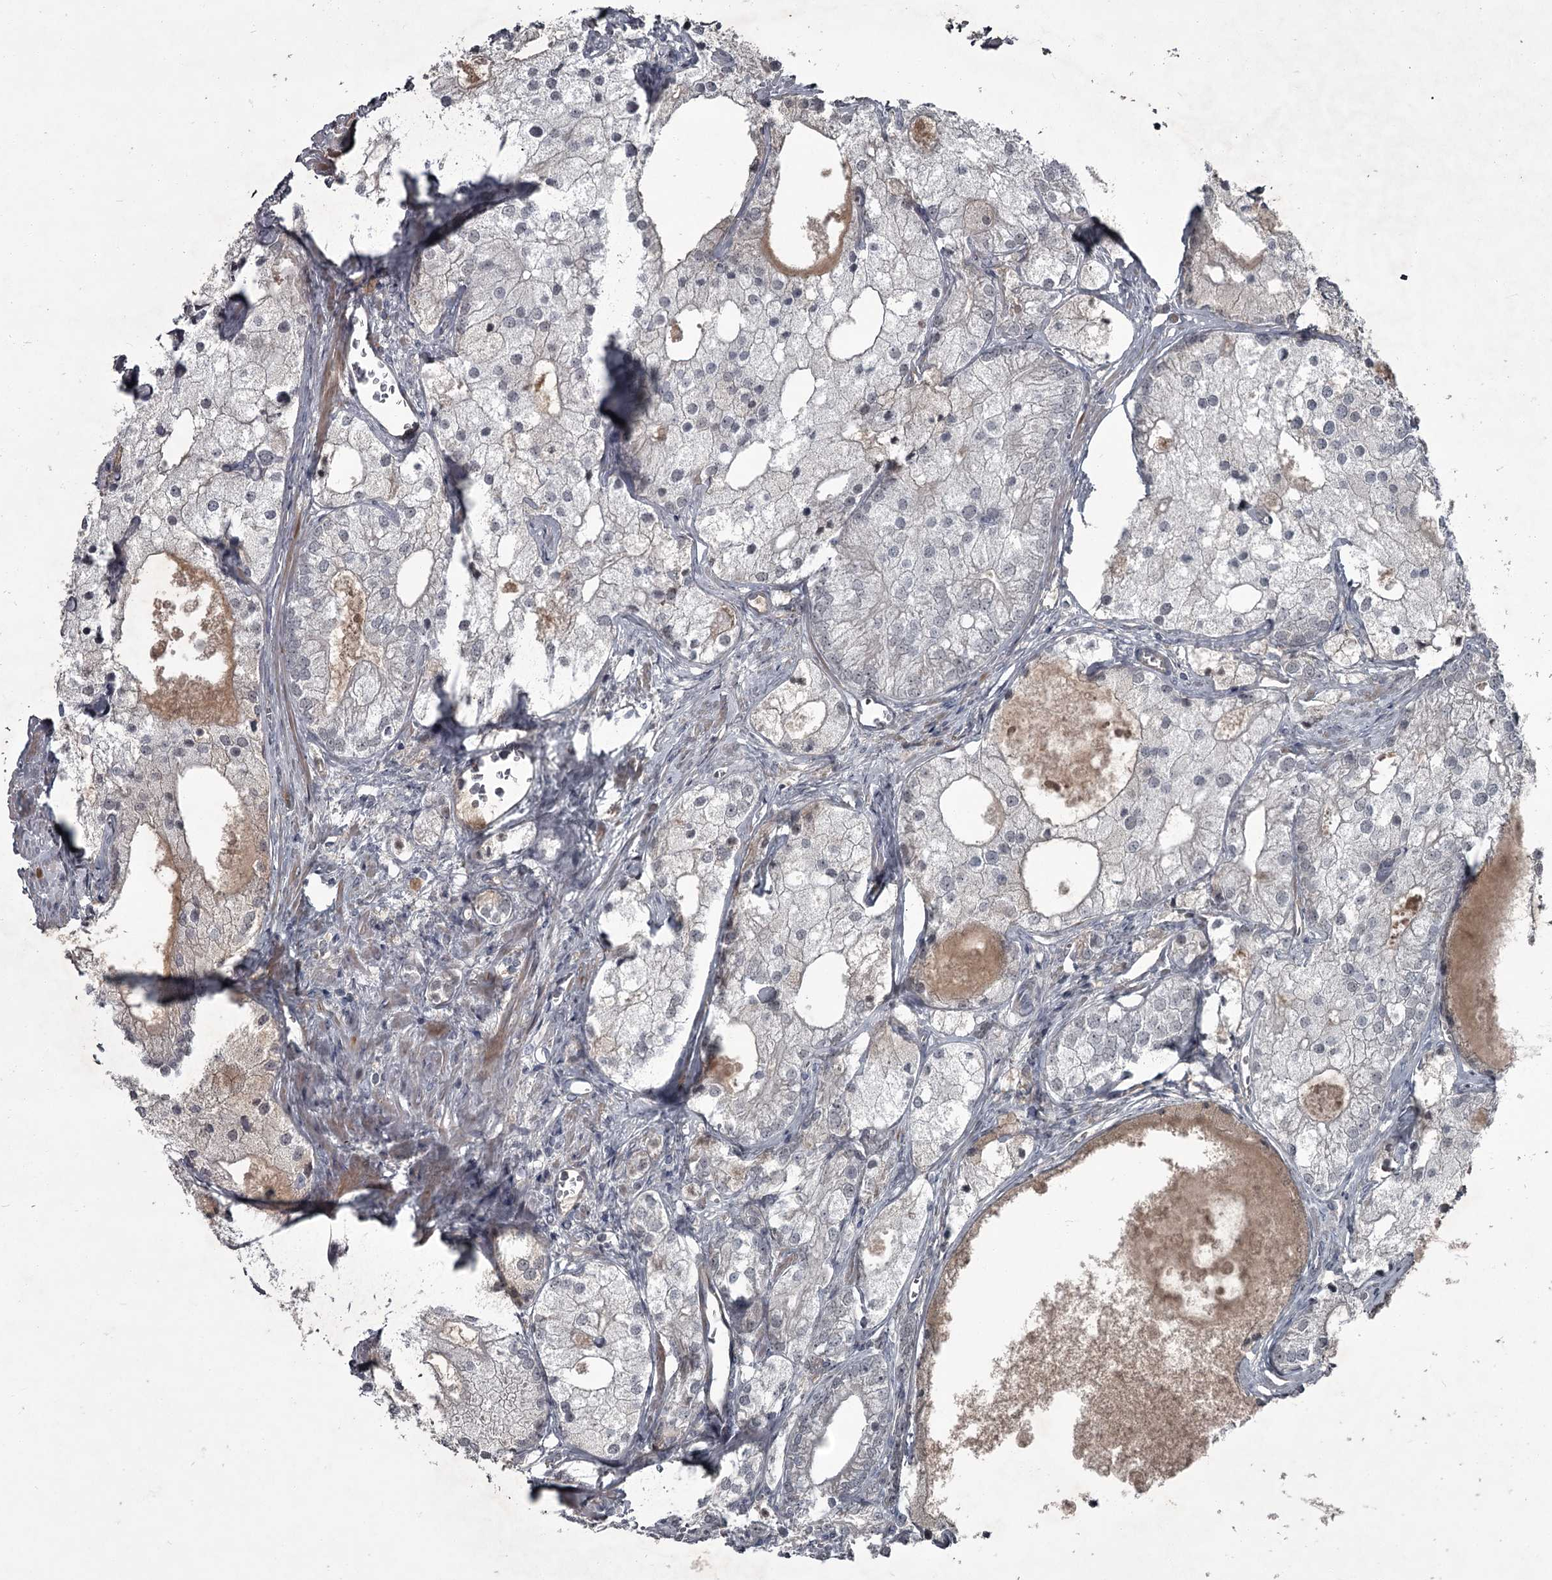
{"staining": {"intensity": "negative", "quantity": "none", "location": "none"}, "tissue": "prostate cancer", "cell_type": "Tumor cells", "image_type": "cancer", "snomed": [{"axis": "morphology", "description": "Adenocarcinoma, Low grade"}, {"axis": "topography", "description": "Prostate"}], "caption": "This is an immunohistochemistry micrograph of prostate low-grade adenocarcinoma. There is no positivity in tumor cells.", "gene": "FLVCR2", "patient": {"sex": "male", "age": 69}}